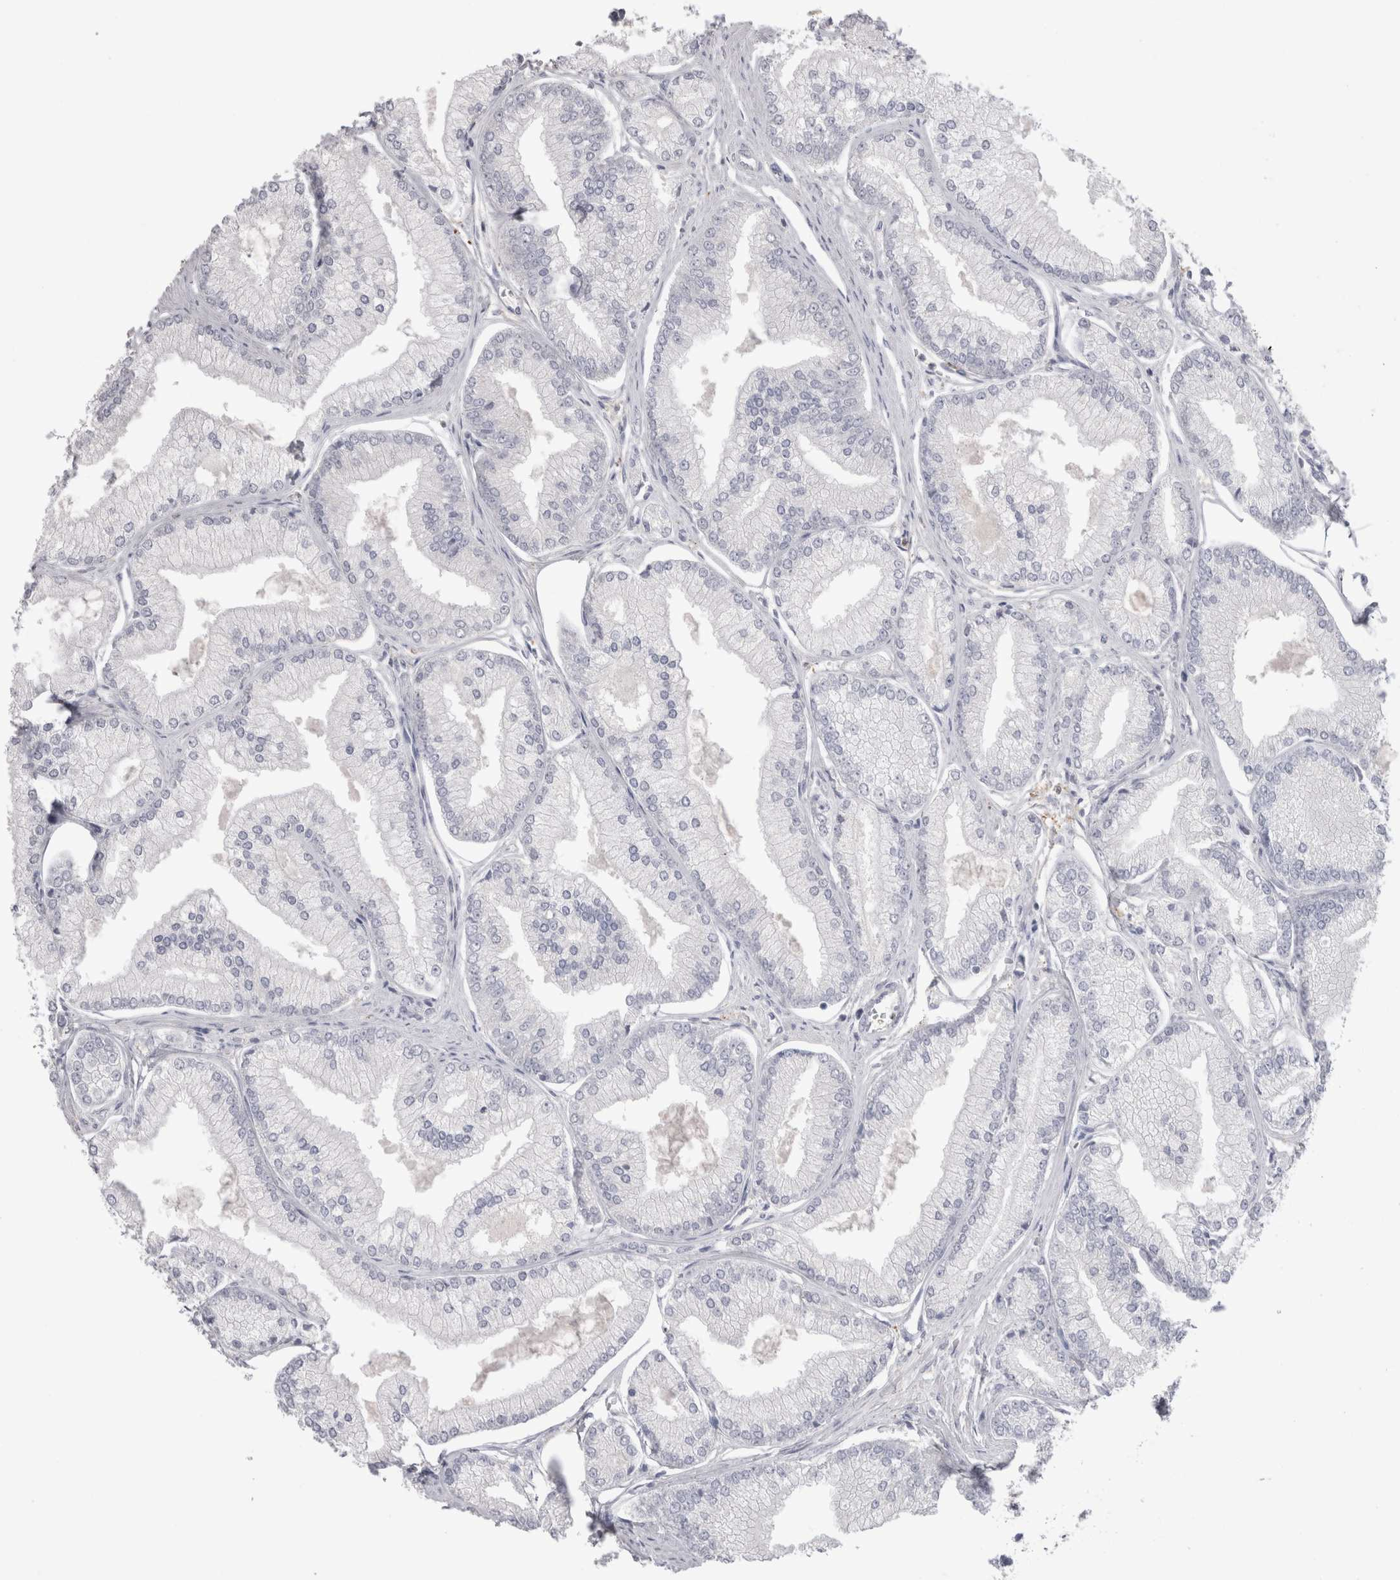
{"staining": {"intensity": "negative", "quantity": "none", "location": "none"}, "tissue": "prostate cancer", "cell_type": "Tumor cells", "image_type": "cancer", "snomed": [{"axis": "morphology", "description": "Adenocarcinoma, Low grade"}, {"axis": "topography", "description": "Prostate"}], "caption": "Immunohistochemical staining of prostate cancer (adenocarcinoma (low-grade)) exhibits no significant staining in tumor cells.", "gene": "SUCNR1", "patient": {"sex": "male", "age": 52}}